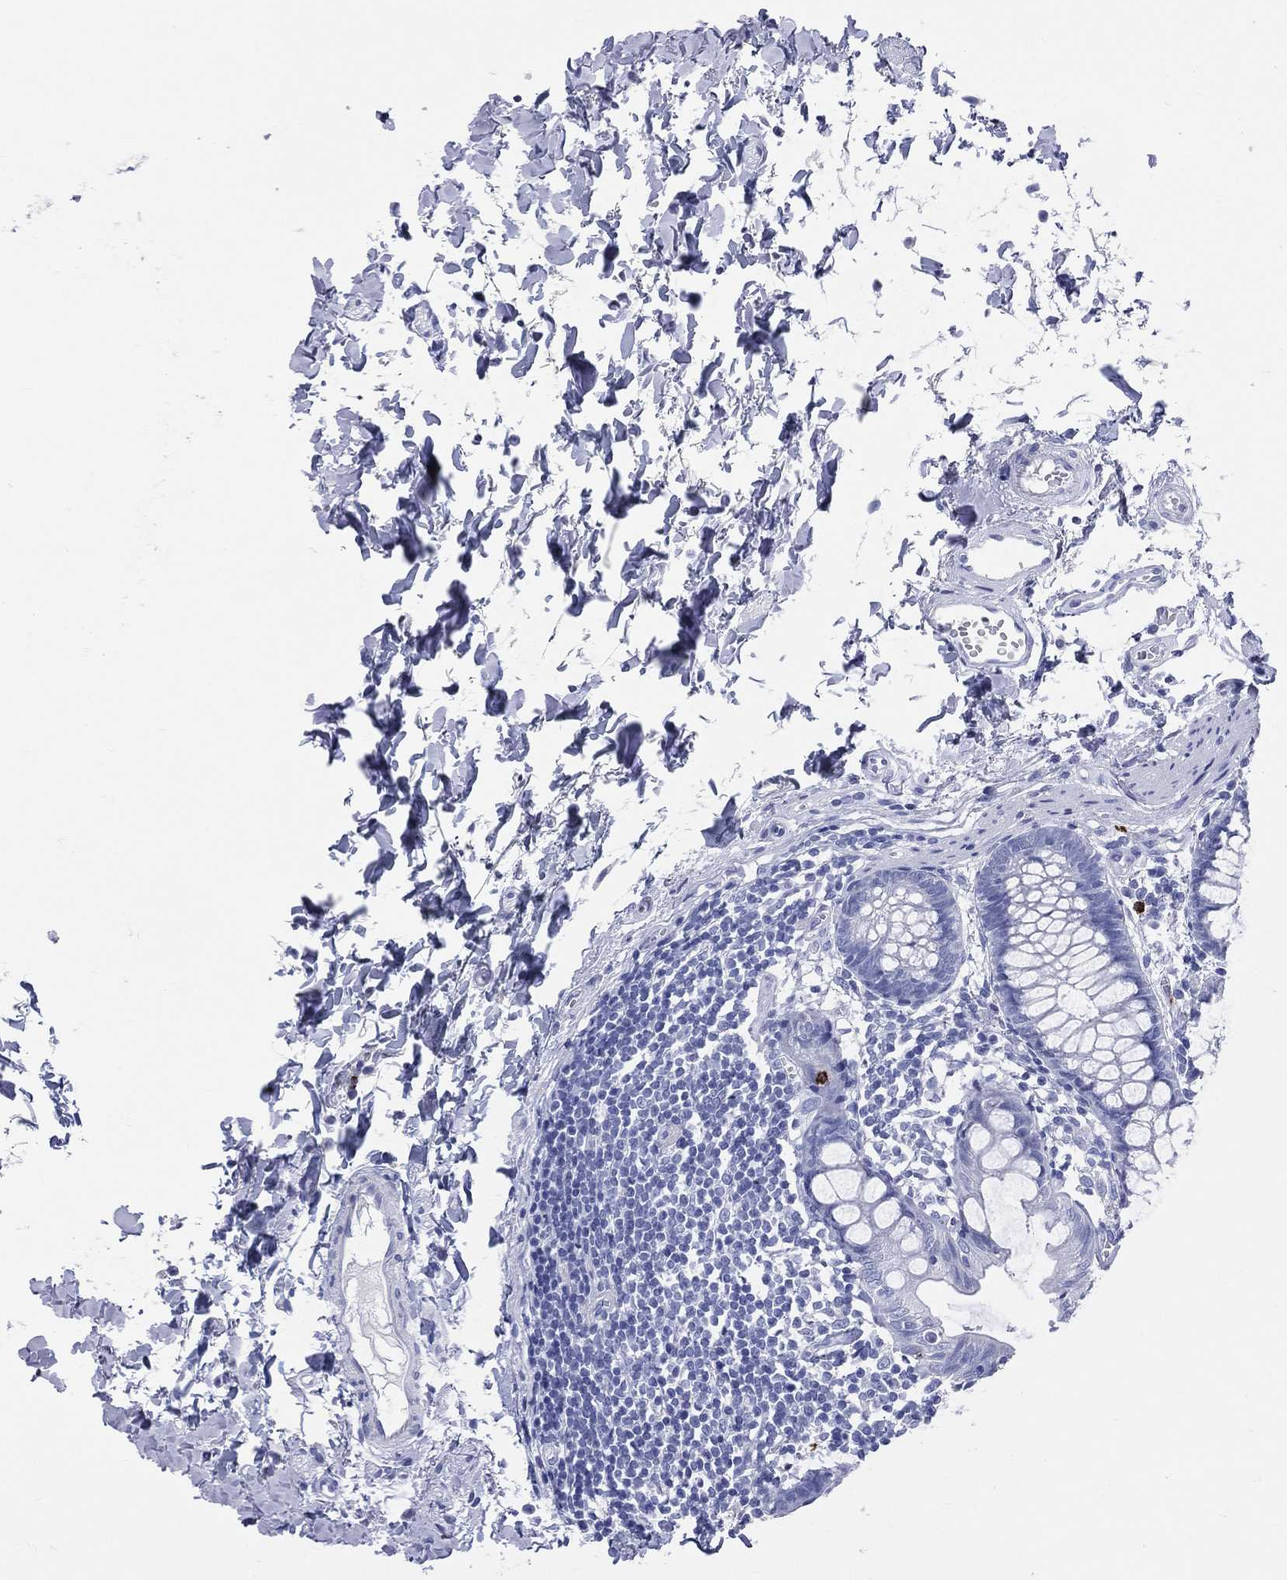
{"staining": {"intensity": "negative", "quantity": "none", "location": "none"}, "tissue": "rectum", "cell_type": "Glandular cells", "image_type": "normal", "snomed": [{"axis": "morphology", "description": "Normal tissue, NOS"}, {"axis": "topography", "description": "Rectum"}], "caption": "The micrograph displays no significant expression in glandular cells of rectum. The staining is performed using DAB brown chromogen with nuclei counter-stained in using hematoxylin.", "gene": "PGLYRP1", "patient": {"sex": "male", "age": 57}}